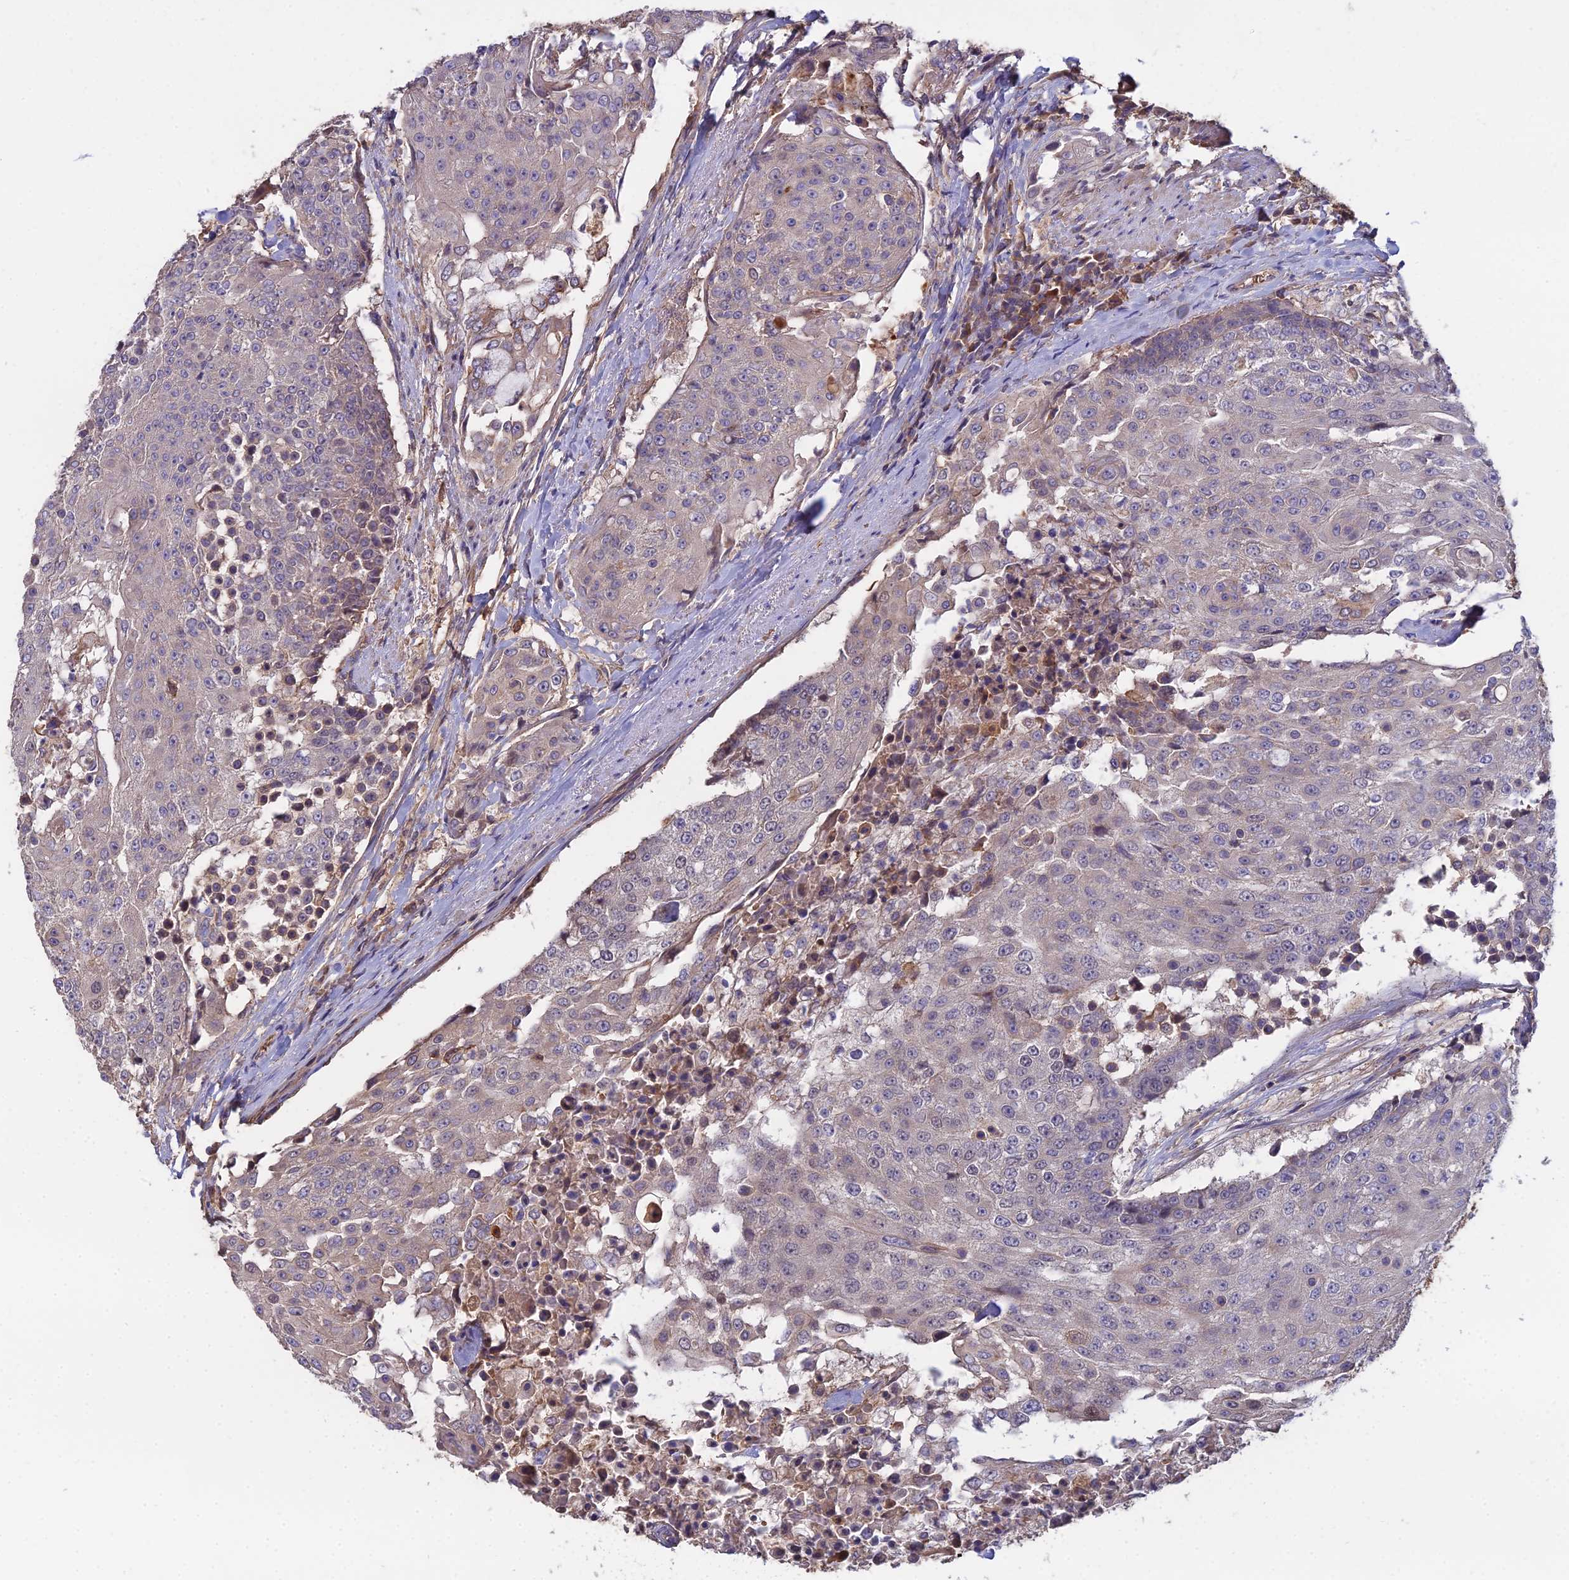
{"staining": {"intensity": "negative", "quantity": "none", "location": "none"}, "tissue": "urothelial cancer", "cell_type": "Tumor cells", "image_type": "cancer", "snomed": [{"axis": "morphology", "description": "Urothelial carcinoma, High grade"}, {"axis": "topography", "description": "Urinary bladder"}], "caption": "IHC of urothelial cancer shows no staining in tumor cells.", "gene": "GALR2", "patient": {"sex": "female", "age": 63}}